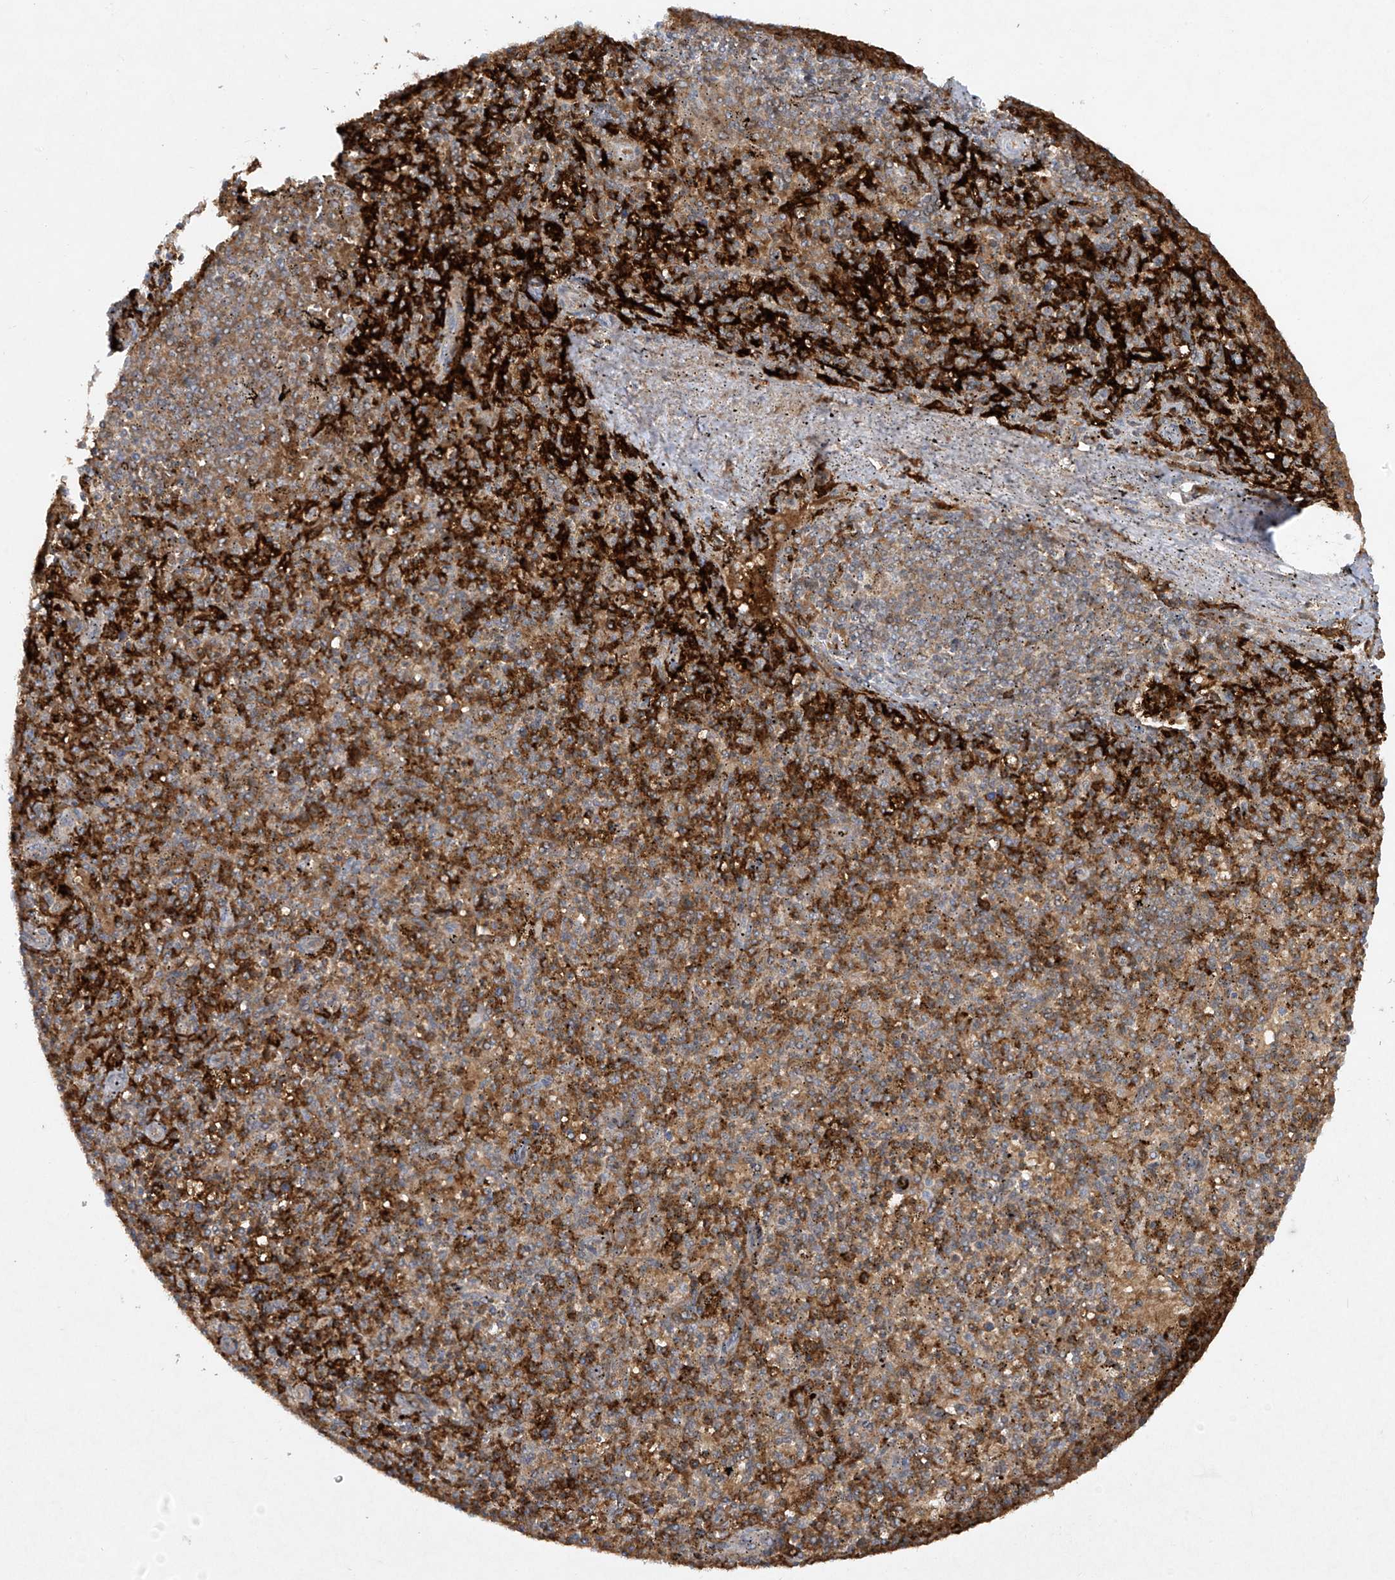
{"staining": {"intensity": "strong", "quantity": "25%-75%", "location": "cytoplasmic/membranous"}, "tissue": "spleen", "cell_type": "Cells in red pulp", "image_type": "normal", "snomed": [{"axis": "morphology", "description": "Normal tissue, NOS"}, {"axis": "topography", "description": "Spleen"}], "caption": "This is a photomicrograph of immunohistochemistry staining of benign spleen, which shows strong positivity in the cytoplasmic/membranous of cells in red pulp.", "gene": "FCGR3A", "patient": {"sex": "male", "age": 72}}